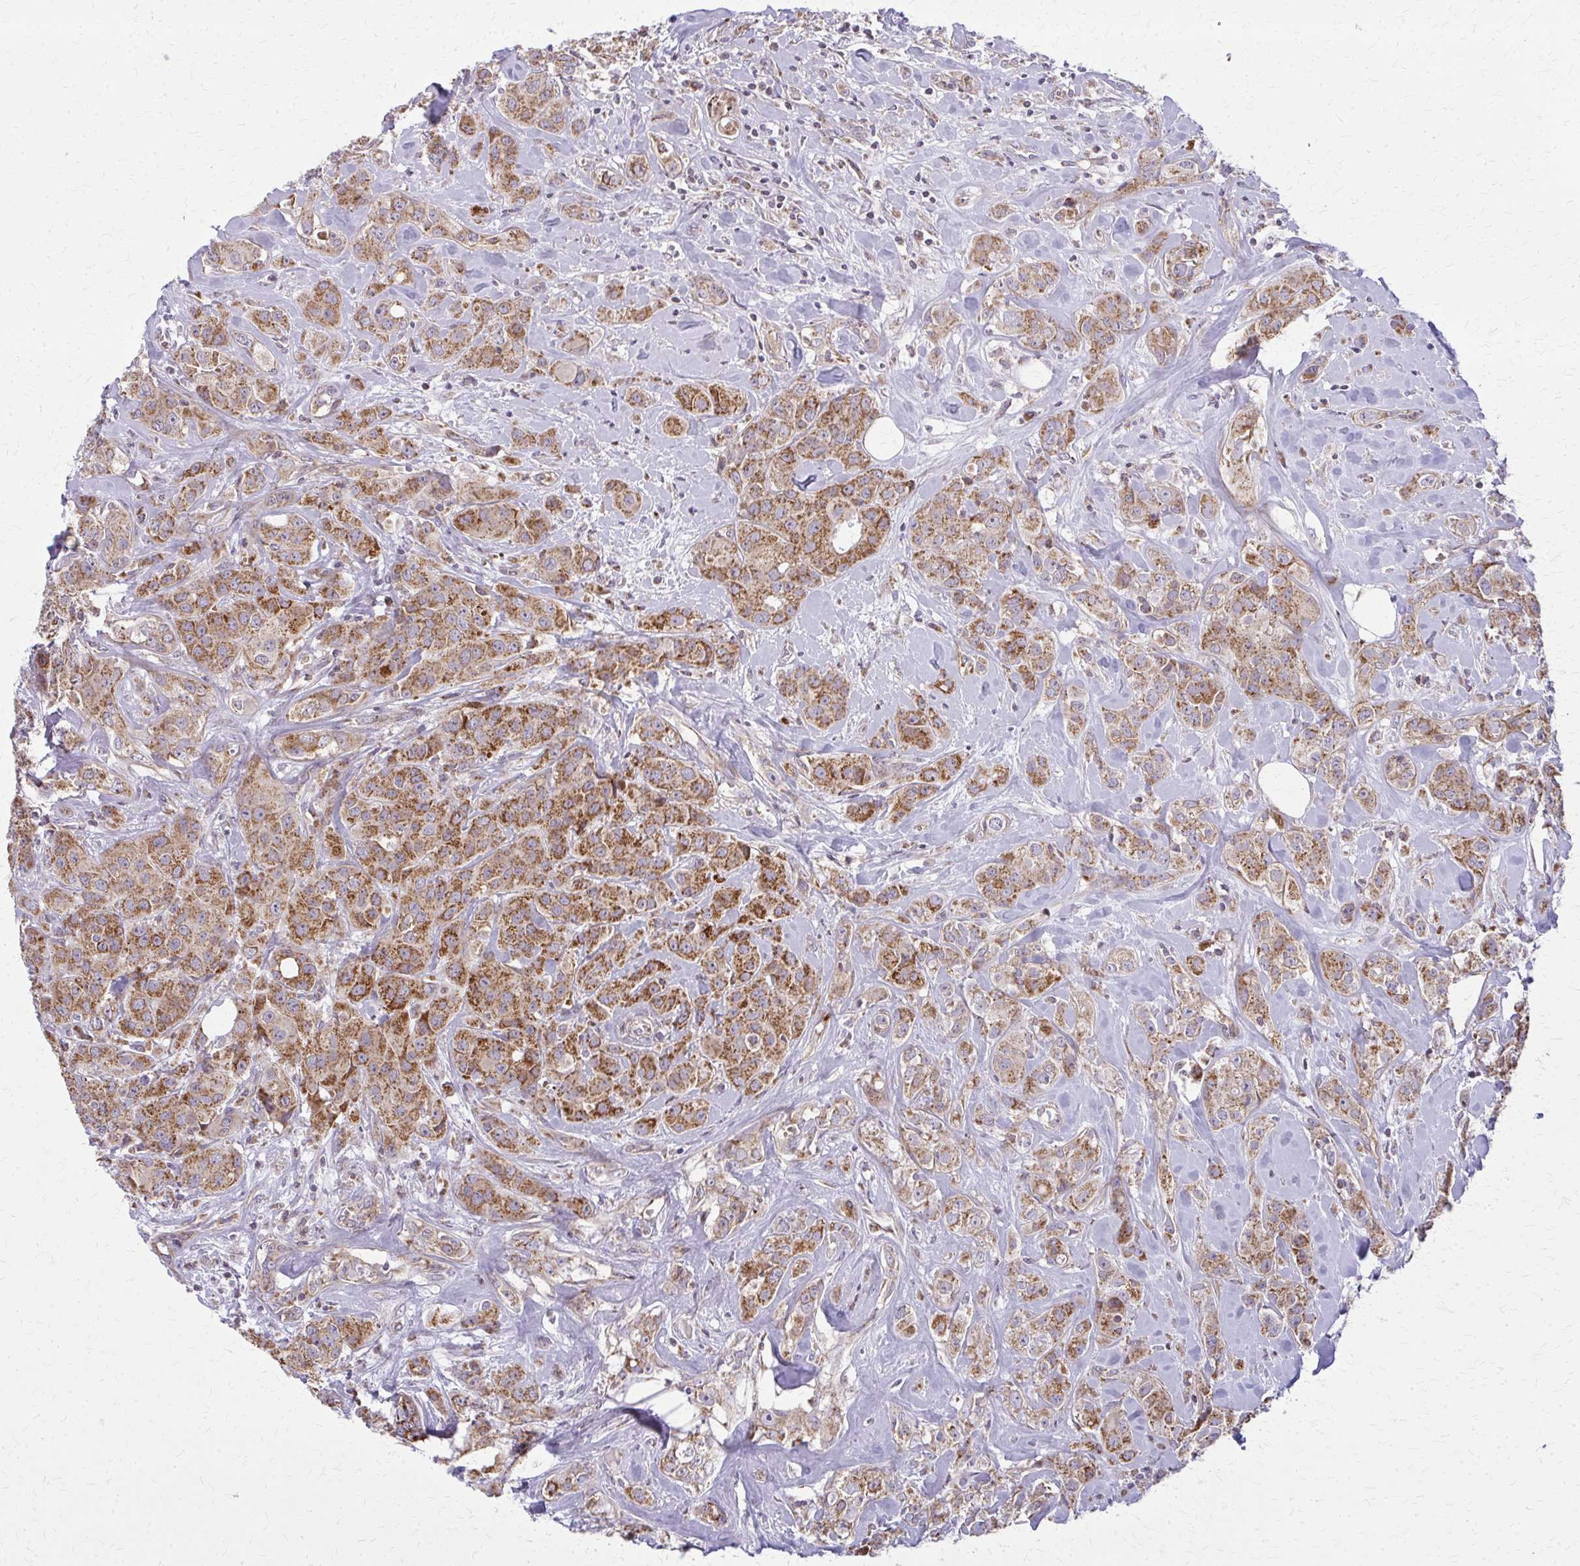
{"staining": {"intensity": "moderate", "quantity": ">75%", "location": "cytoplasmic/membranous"}, "tissue": "breast cancer", "cell_type": "Tumor cells", "image_type": "cancer", "snomed": [{"axis": "morphology", "description": "Normal tissue, NOS"}, {"axis": "morphology", "description": "Duct carcinoma"}, {"axis": "topography", "description": "Breast"}], "caption": "Protein analysis of breast cancer tissue demonstrates moderate cytoplasmic/membranous positivity in approximately >75% of tumor cells.", "gene": "MCCC1", "patient": {"sex": "female", "age": 43}}